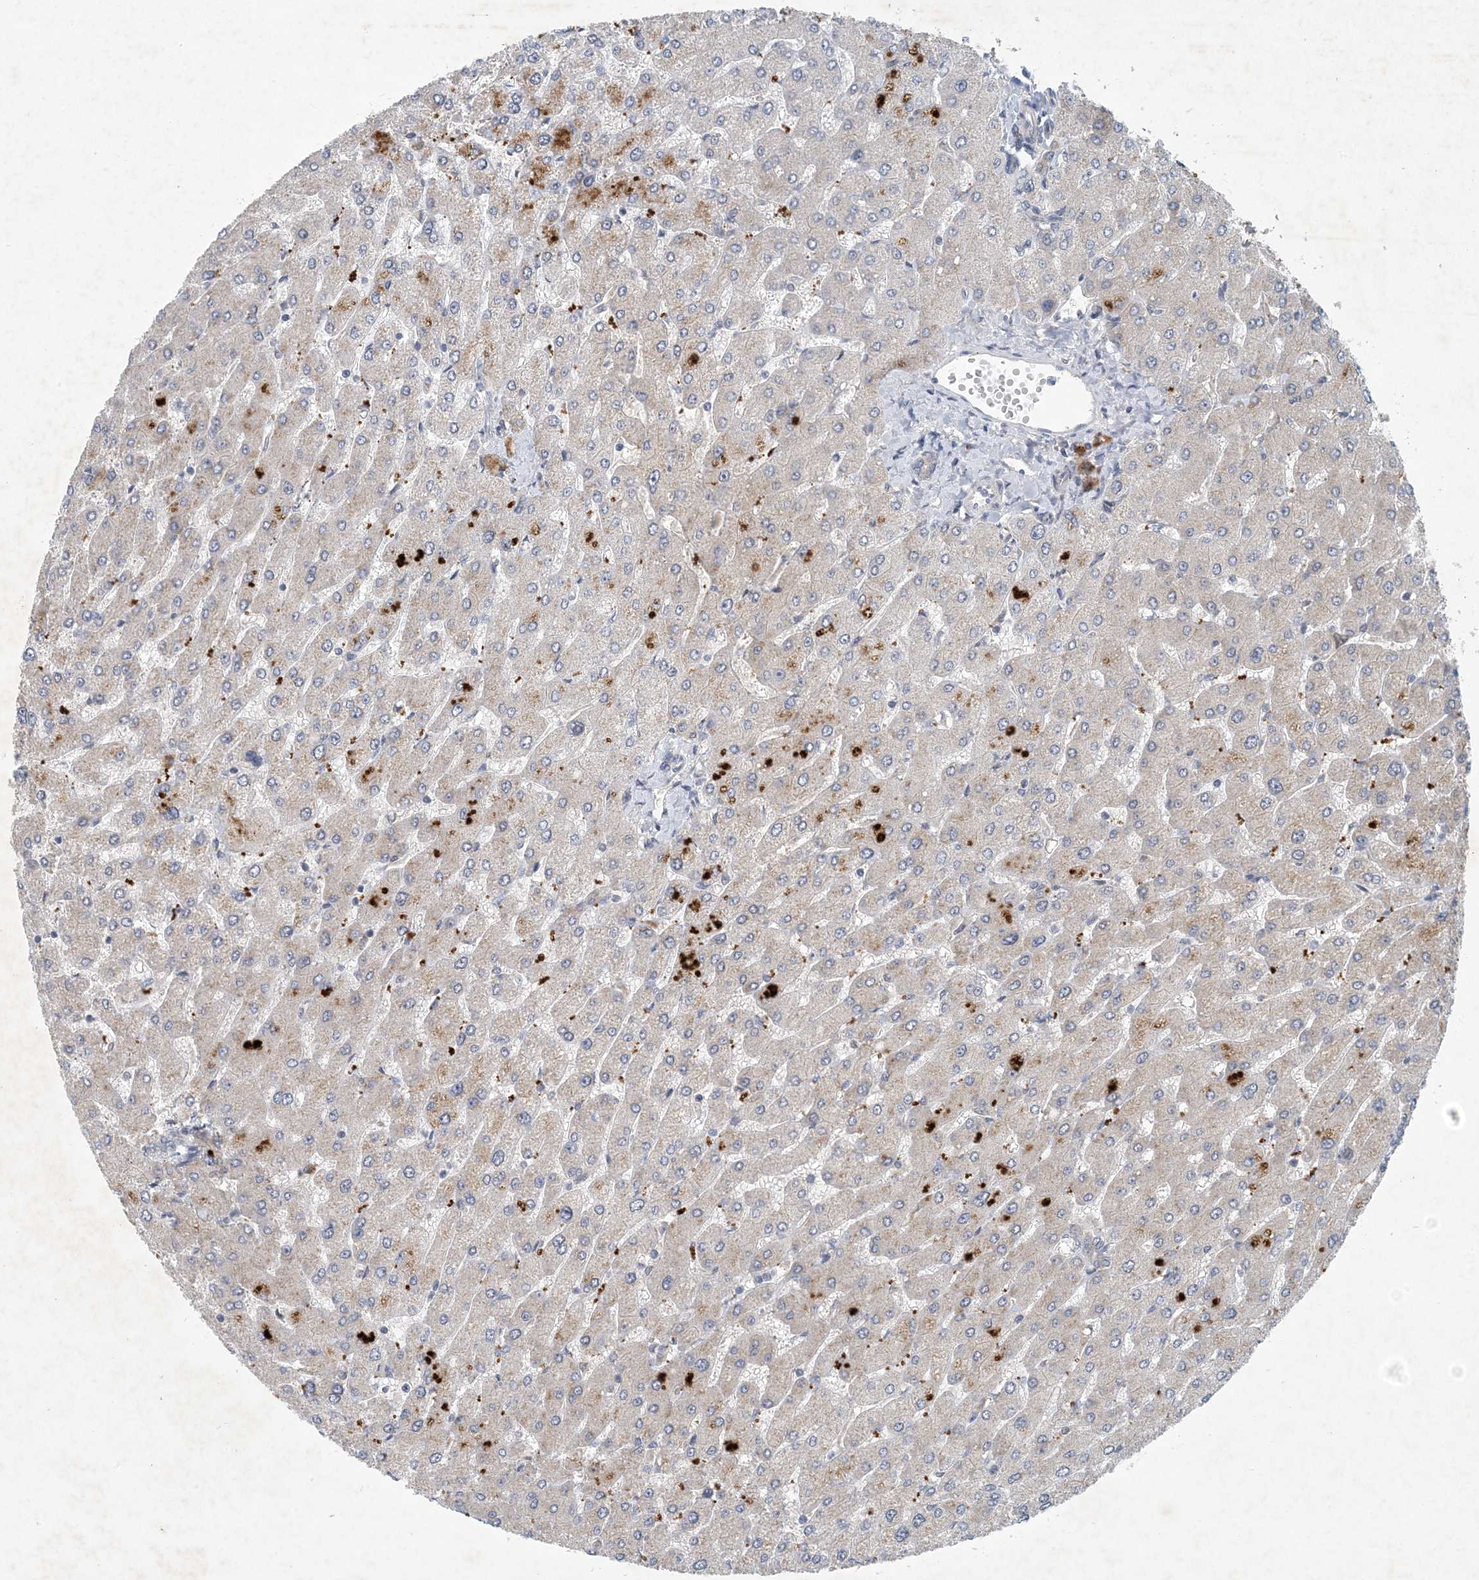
{"staining": {"intensity": "negative", "quantity": "none", "location": "none"}, "tissue": "liver", "cell_type": "Cholangiocytes", "image_type": "normal", "snomed": [{"axis": "morphology", "description": "Normal tissue, NOS"}, {"axis": "topography", "description": "Liver"}], "caption": "Liver stained for a protein using immunohistochemistry displays no positivity cholangiocytes.", "gene": "HIKESHI", "patient": {"sex": "male", "age": 55}}